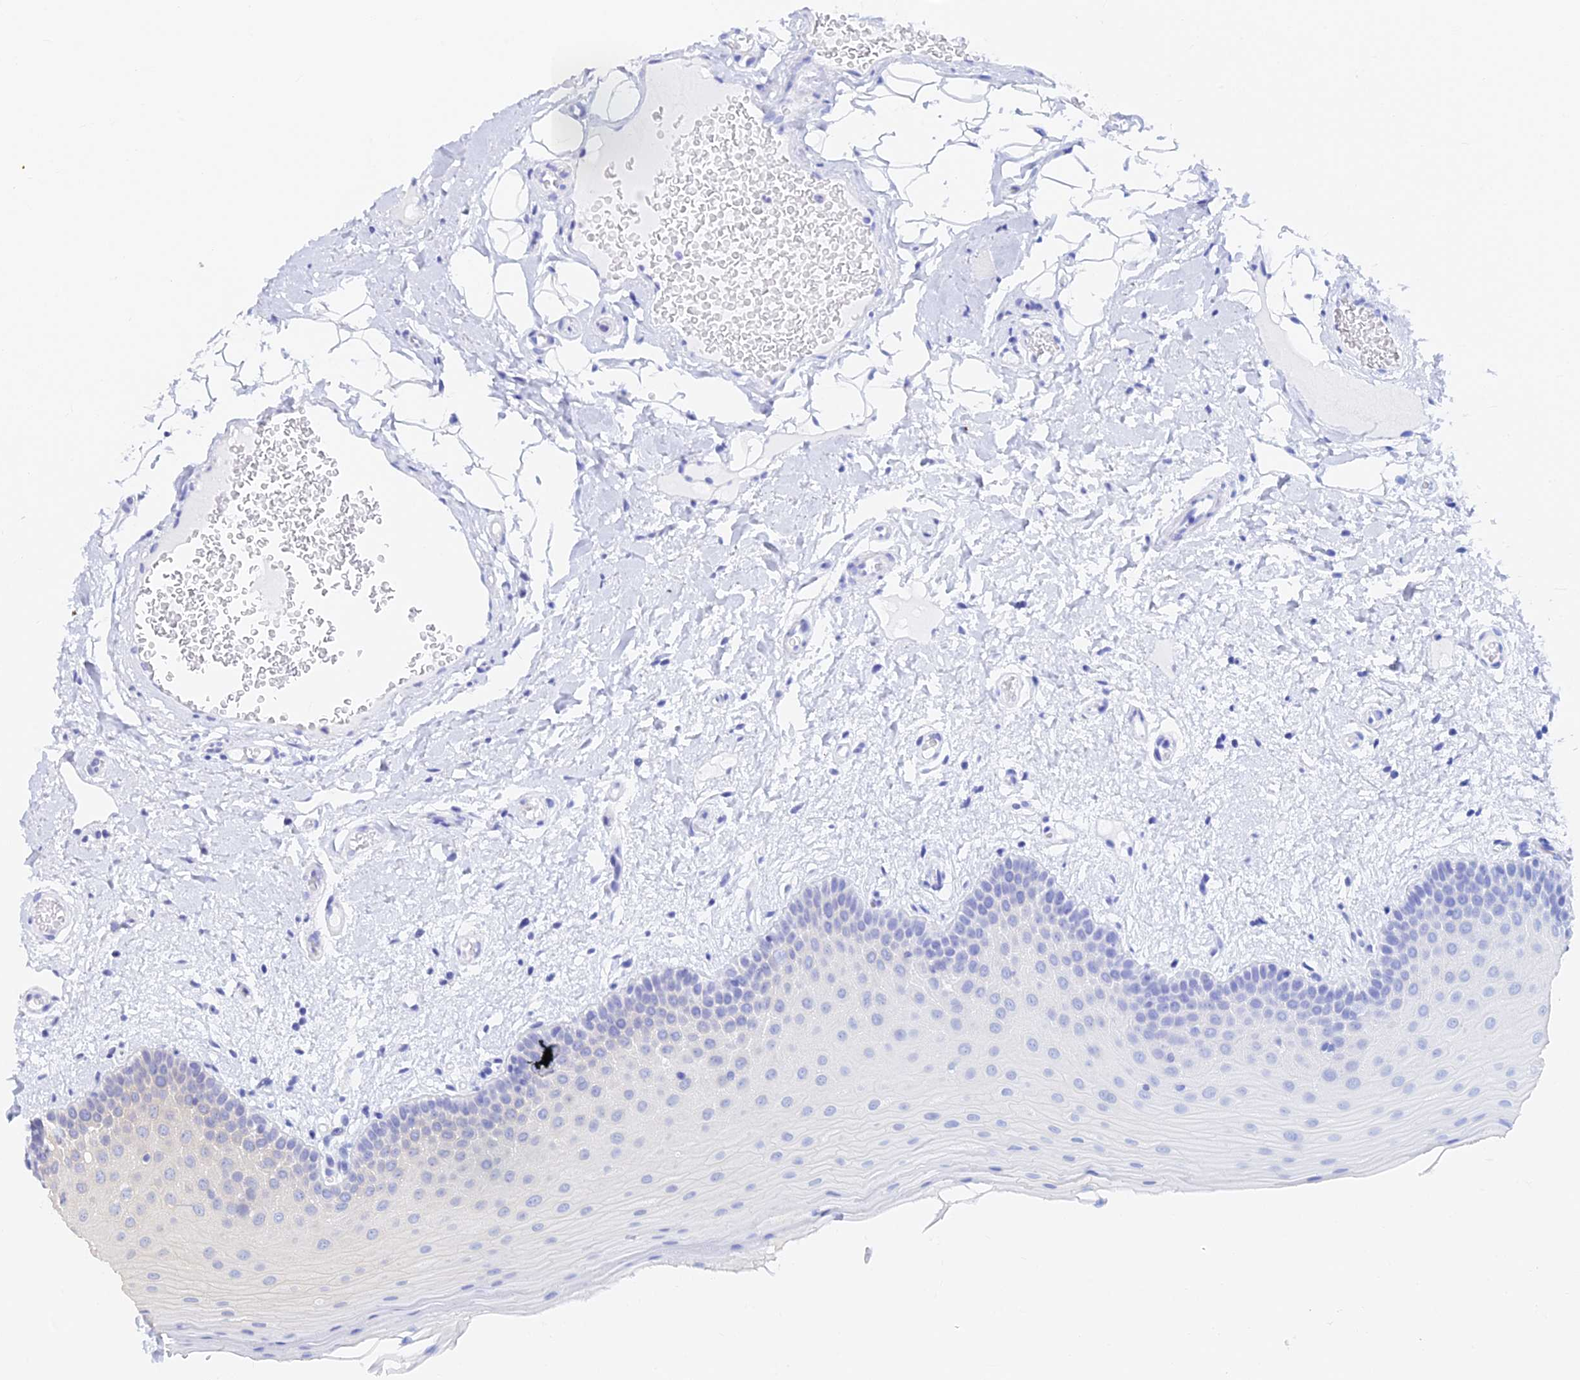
{"staining": {"intensity": "negative", "quantity": "none", "location": "none"}, "tissue": "oral mucosa", "cell_type": "Squamous epithelial cells", "image_type": "normal", "snomed": [{"axis": "morphology", "description": "Normal tissue, NOS"}, {"axis": "topography", "description": "Oral tissue"}, {"axis": "topography", "description": "Tounge, NOS"}], "caption": "The IHC image has no significant positivity in squamous epithelial cells of oral mucosa. The staining is performed using DAB brown chromogen with nuclei counter-stained in using hematoxylin.", "gene": "B3GALT4", "patient": {"sex": "male", "age": 47}}